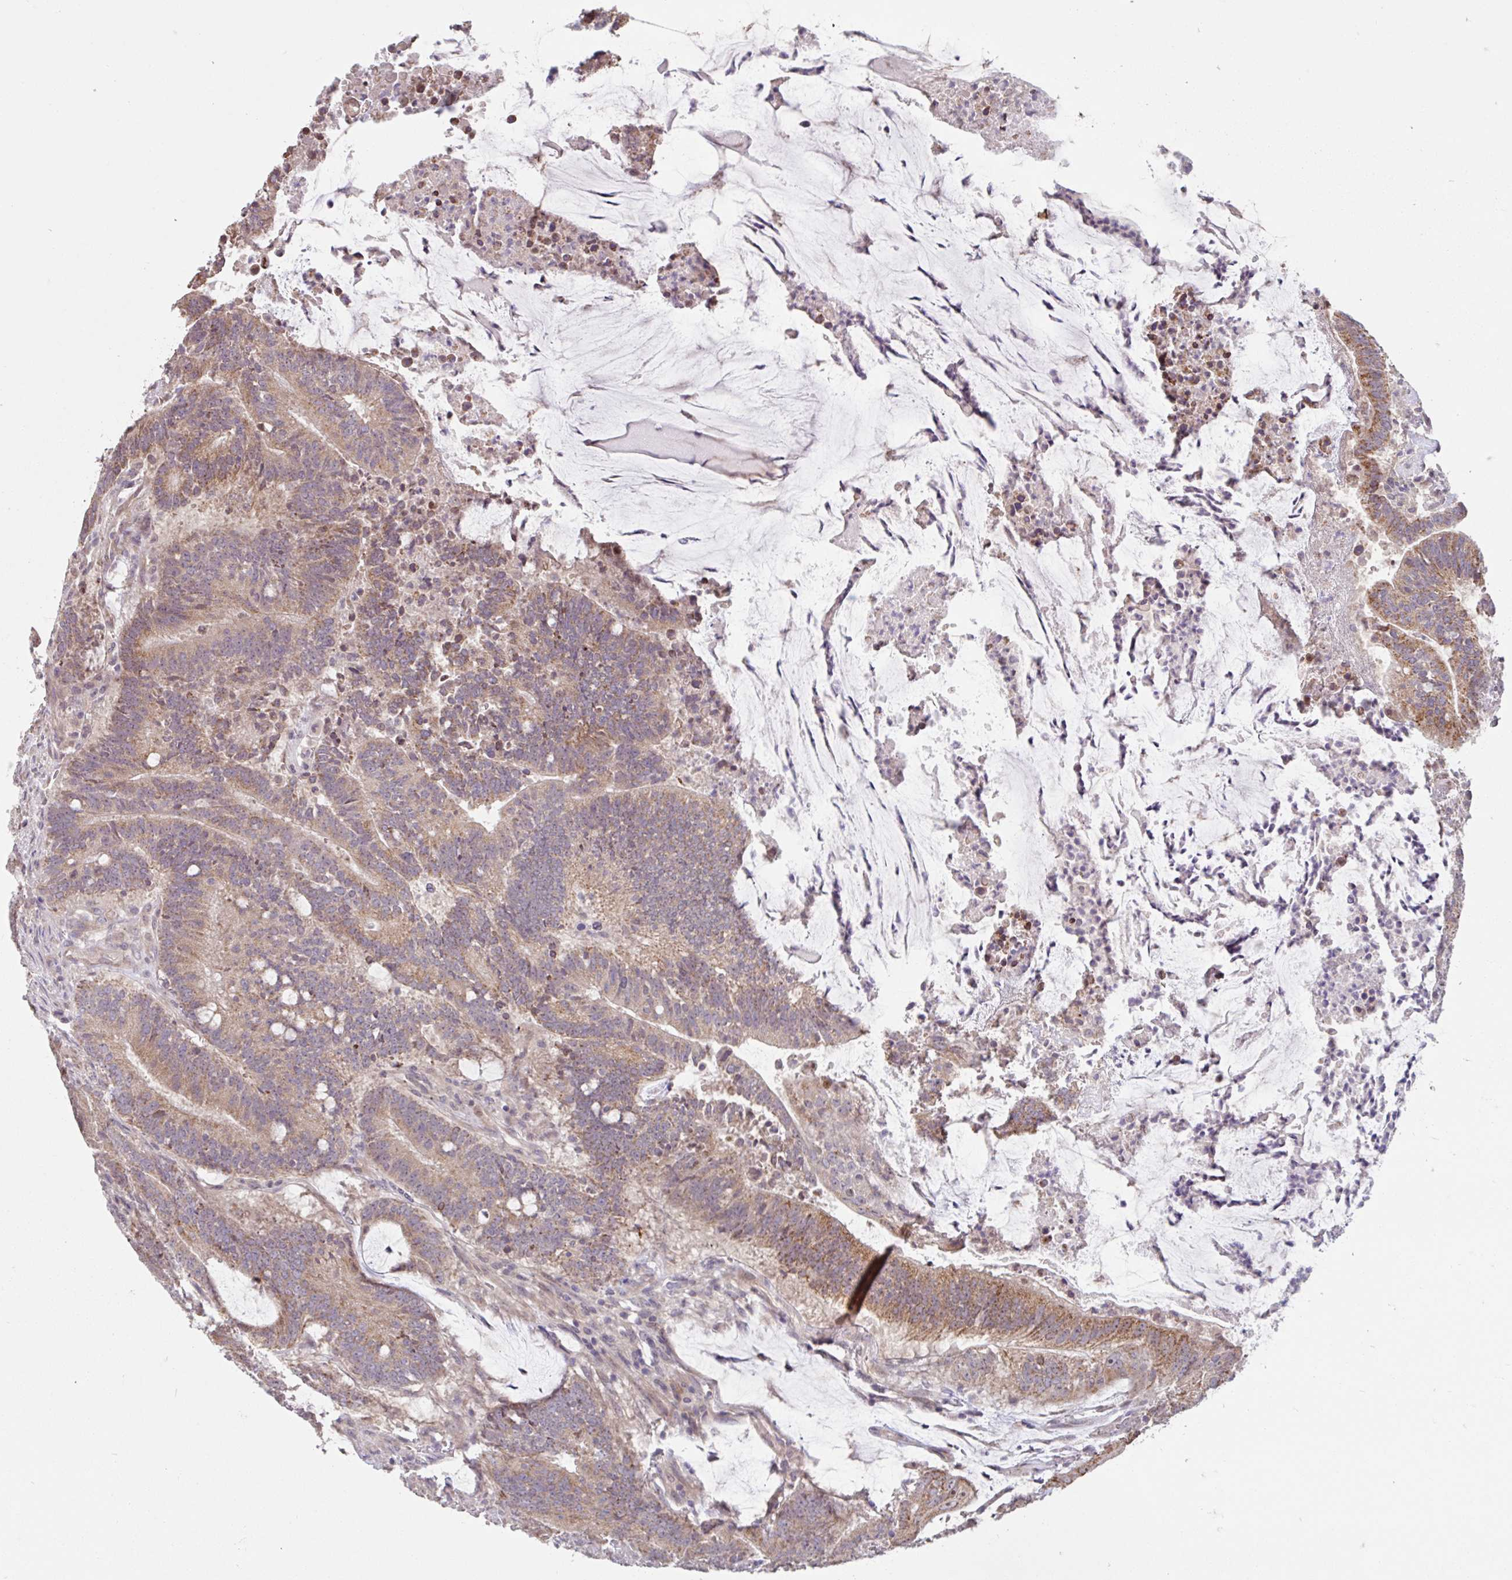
{"staining": {"intensity": "moderate", "quantity": ">75%", "location": "cytoplasmic/membranous"}, "tissue": "colorectal cancer", "cell_type": "Tumor cells", "image_type": "cancer", "snomed": [{"axis": "morphology", "description": "Adenocarcinoma, NOS"}, {"axis": "topography", "description": "Colon"}], "caption": "A histopathology image of colorectal adenocarcinoma stained for a protein reveals moderate cytoplasmic/membranous brown staining in tumor cells.", "gene": "NT5C1B", "patient": {"sex": "female", "age": 43}}